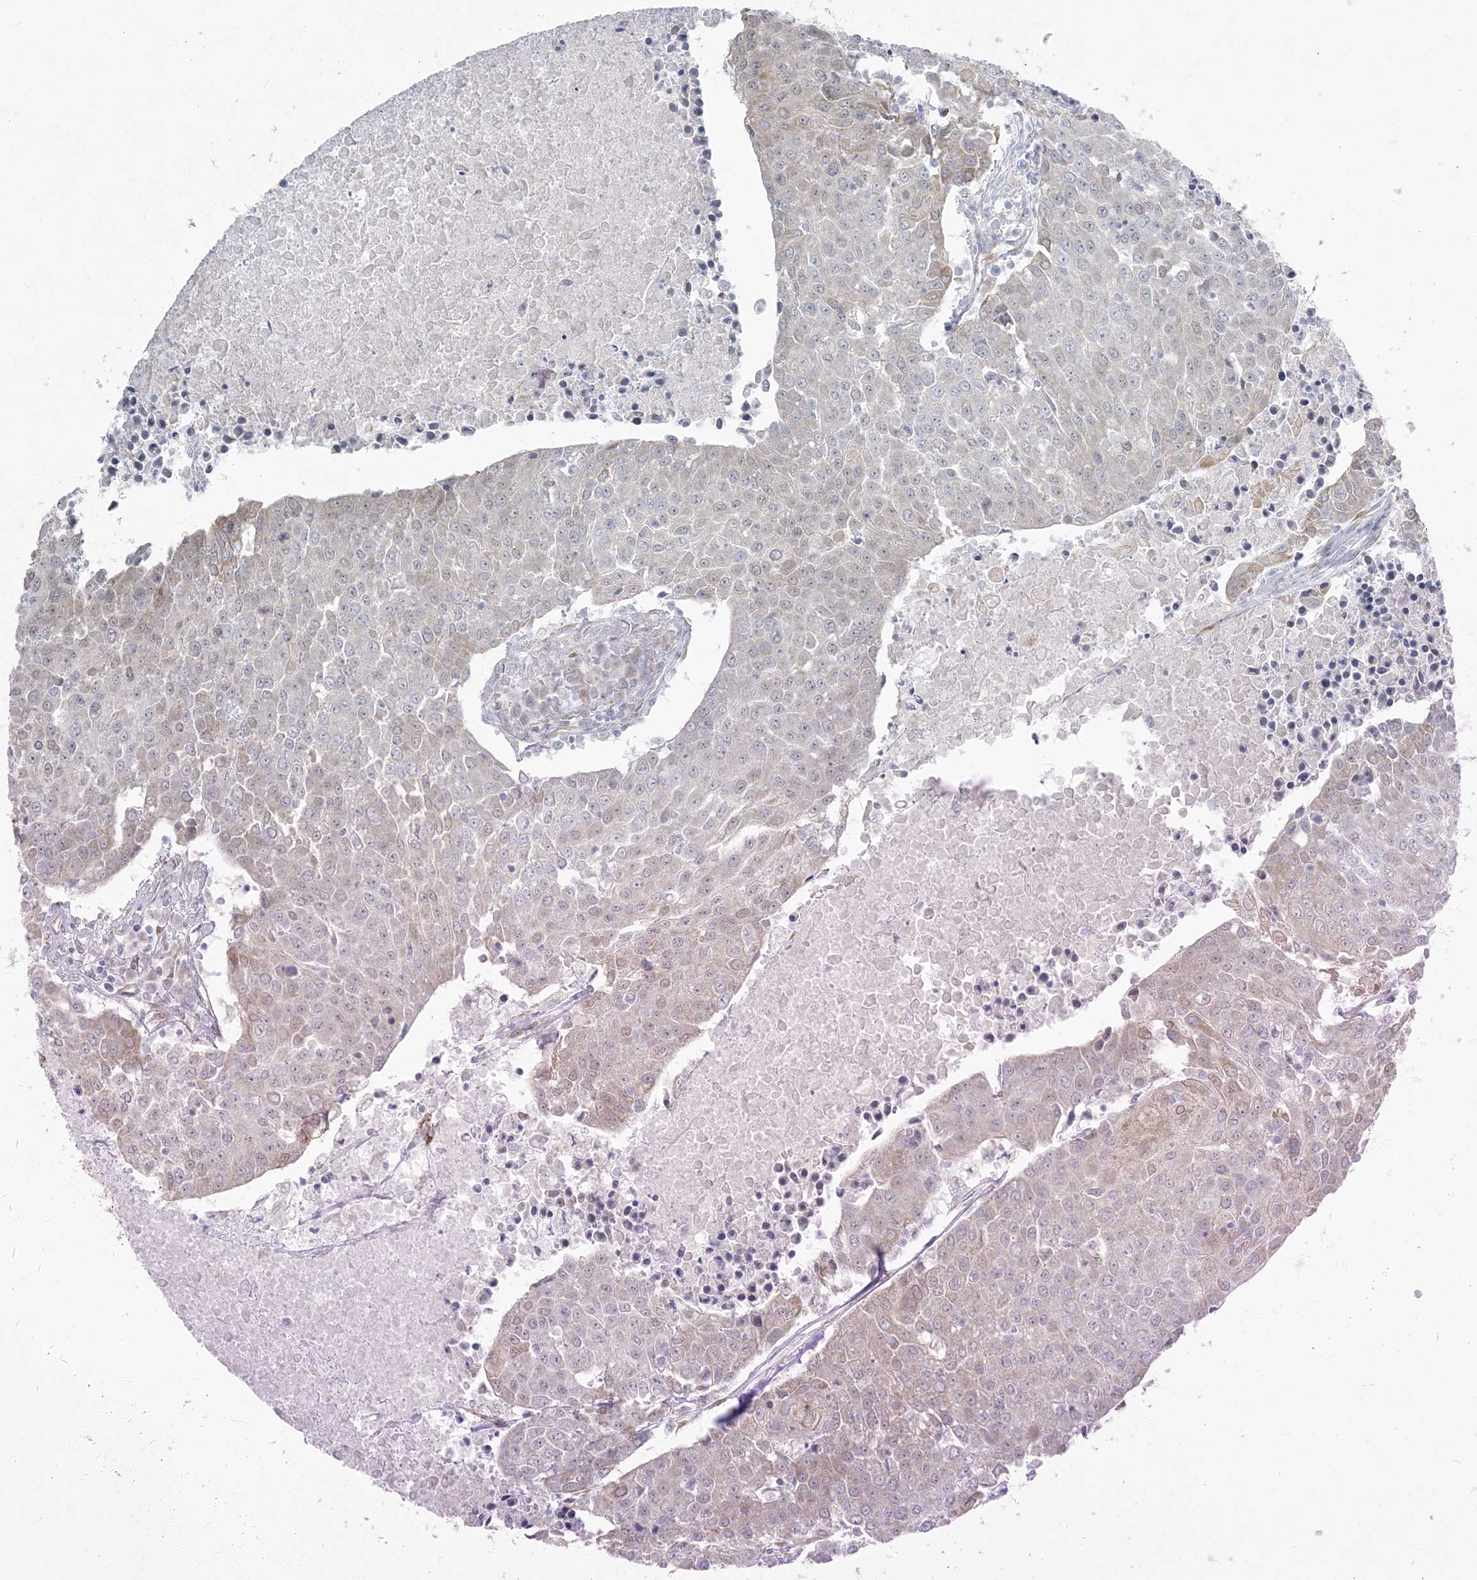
{"staining": {"intensity": "negative", "quantity": "none", "location": "none"}, "tissue": "urothelial cancer", "cell_type": "Tumor cells", "image_type": "cancer", "snomed": [{"axis": "morphology", "description": "Urothelial carcinoma, High grade"}, {"axis": "topography", "description": "Urinary bladder"}], "caption": "Immunohistochemistry (IHC) histopathology image of urothelial carcinoma (high-grade) stained for a protein (brown), which reveals no staining in tumor cells. Brightfield microscopy of immunohistochemistry (IHC) stained with DAB (3,3'-diaminobenzidine) (brown) and hematoxylin (blue), captured at high magnification.", "gene": "ZC3H6", "patient": {"sex": "female", "age": 85}}